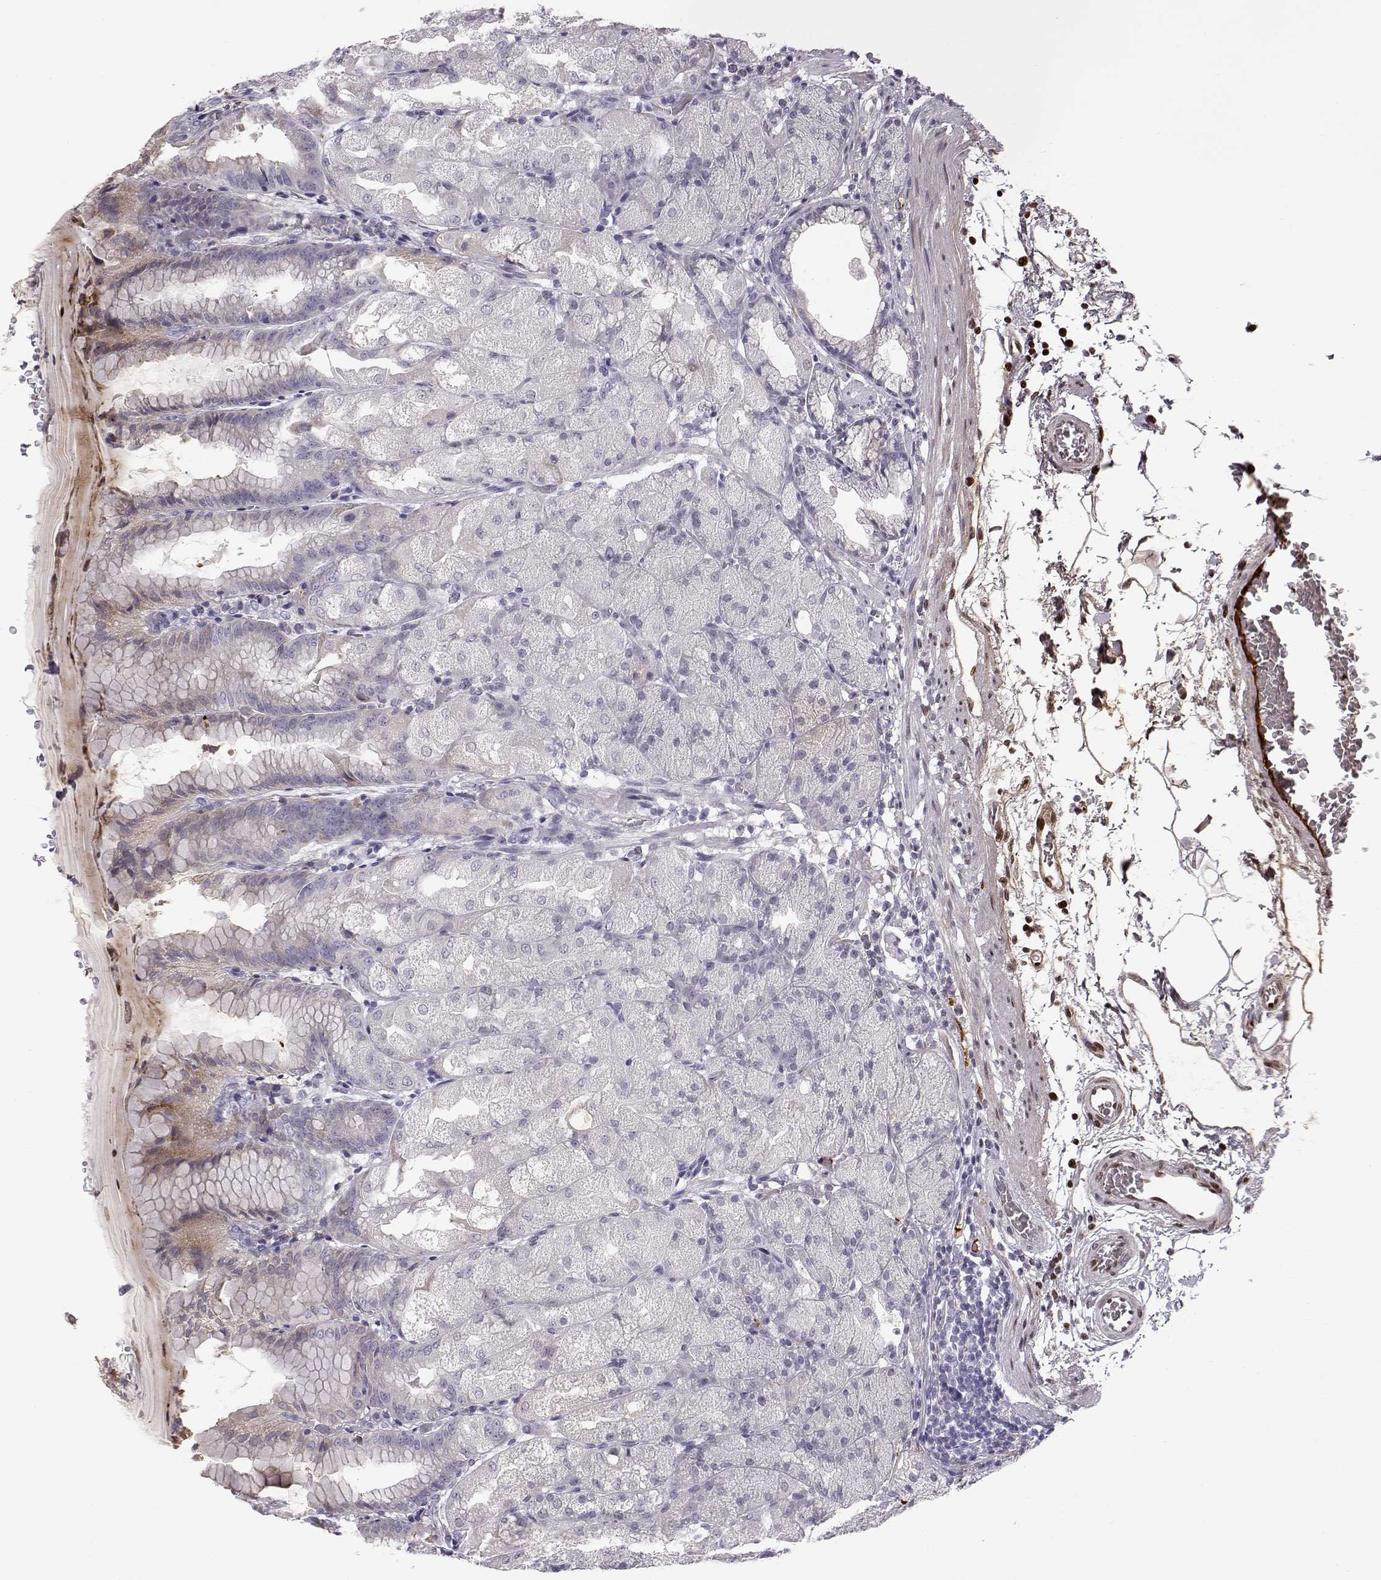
{"staining": {"intensity": "weak", "quantity": "<25%", "location": "cytoplasmic/membranous"}, "tissue": "stomach", "cell_type": "Glandular cells", "image_type": "normal", "snomed": [{"axis": "morphology", "description": "Normal tissue, NOS"}, {"axis": "topography", "description": "Stomach, upper"}, {"axis": "topography", "description": "Stomach"}, {"axis": "topography", "description": "Stomach, lower"}], "caption": "This is an immunohistochemistry (IHC) histopathology image of benign human stomach. There is no staining in glandular cells.", "gene": "PABPC1L2A", "patient": {"sex": "male", "age": 62}}